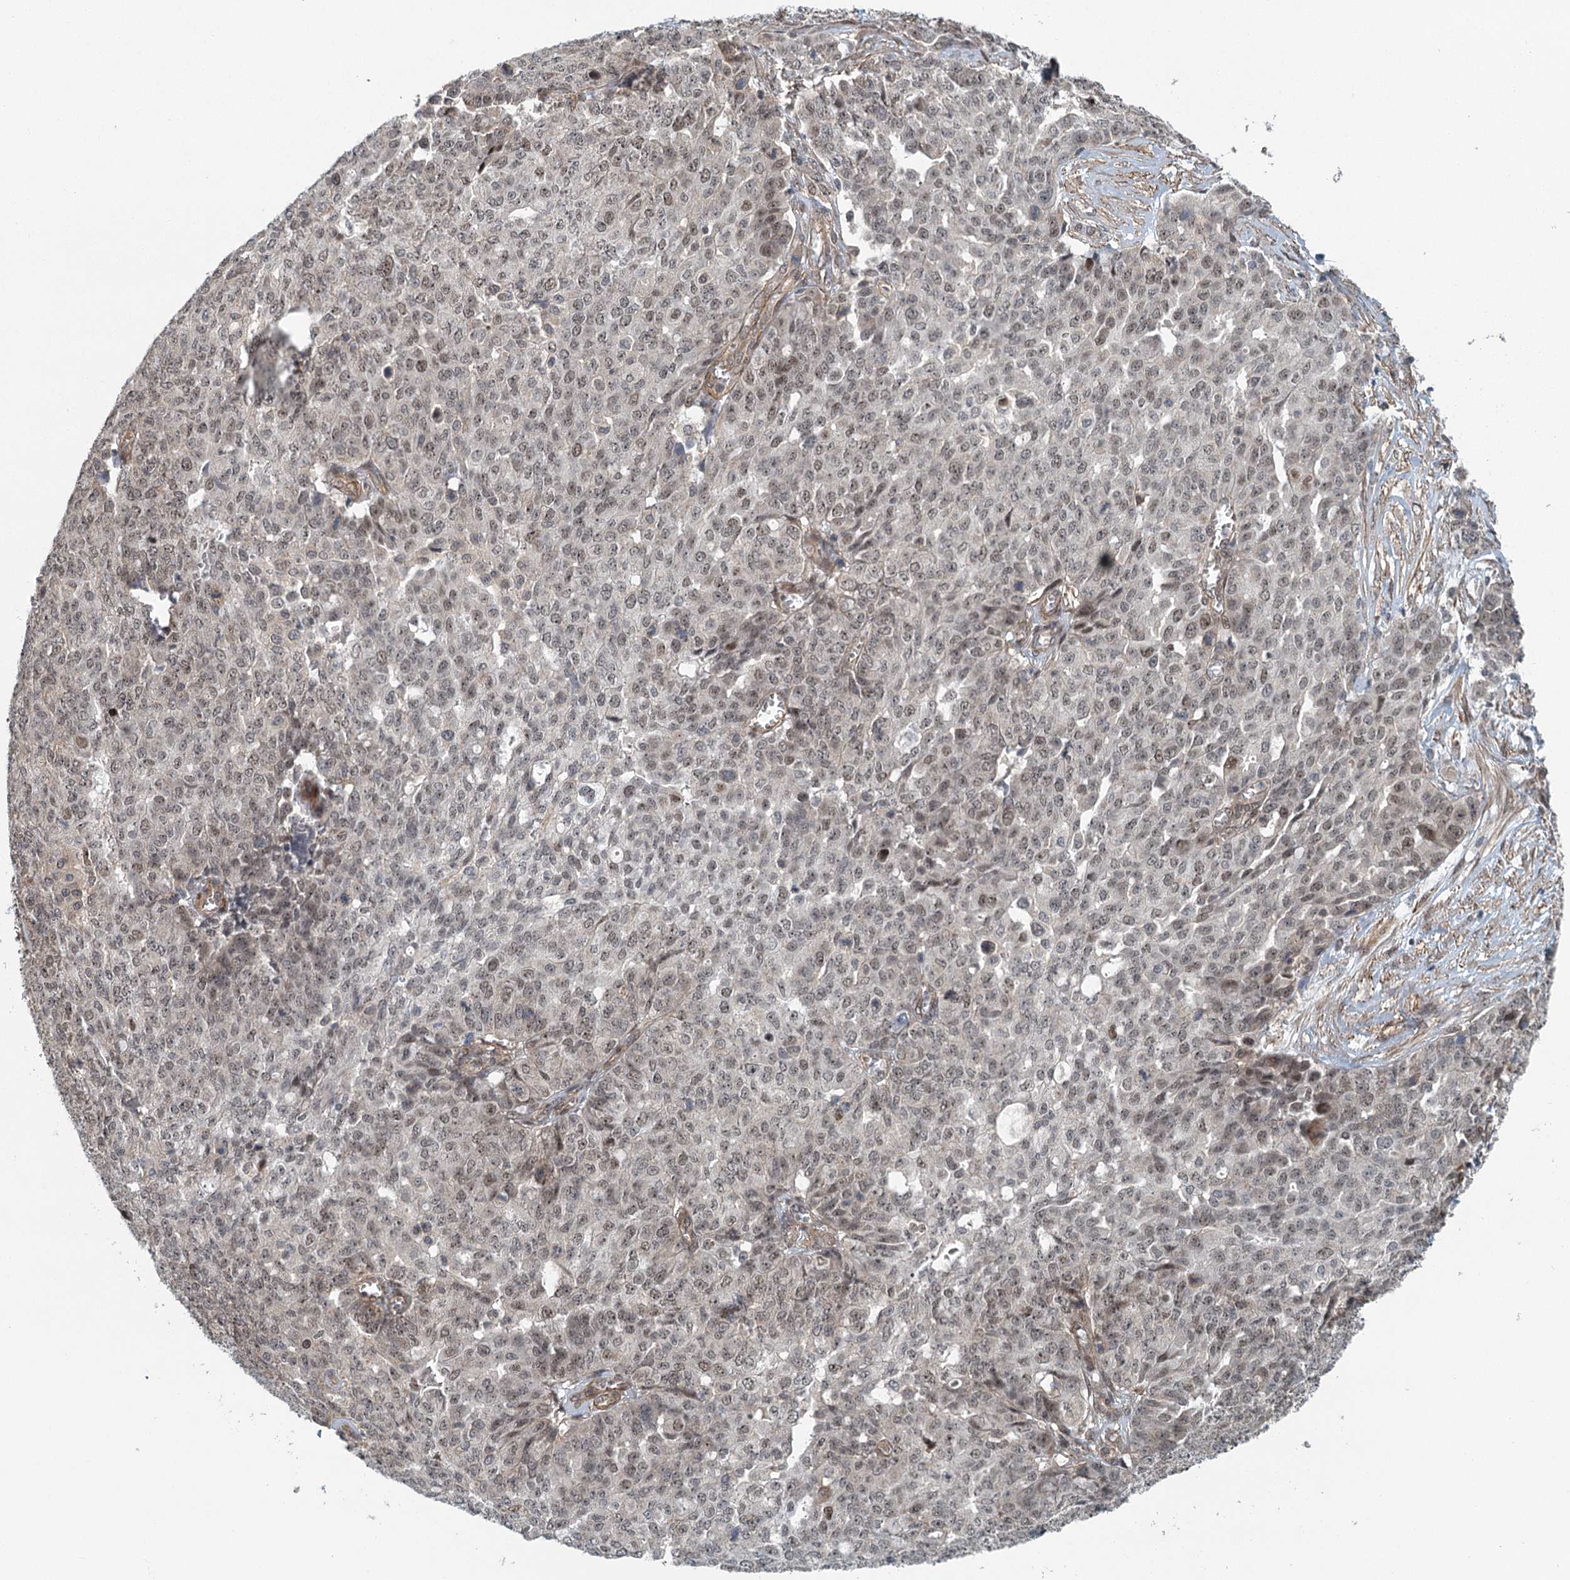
{"staining": {"intensity": "weak", "quantity": ">75%", "location": "nuclear"}, "tissue": "ovarian cancer", "cell_type": "Tumor cells", "image_type": "cancer", "snomed": [{"axis": "morphology", "description": "Cystadenocarcinoma, serous, NOS"}, {"axis": "topography", "description": "Soft tissue"}, {"axis": "topography", "description": "Ovary"}], "caption": "Tumor cells exhibit low levels of weak nuclear expression in about >75% of cells in ovarian cancer (serous cystadenocarcinoma).", "gene": "TAS2R42", "patient": {"sex": "female", "age": 57}}